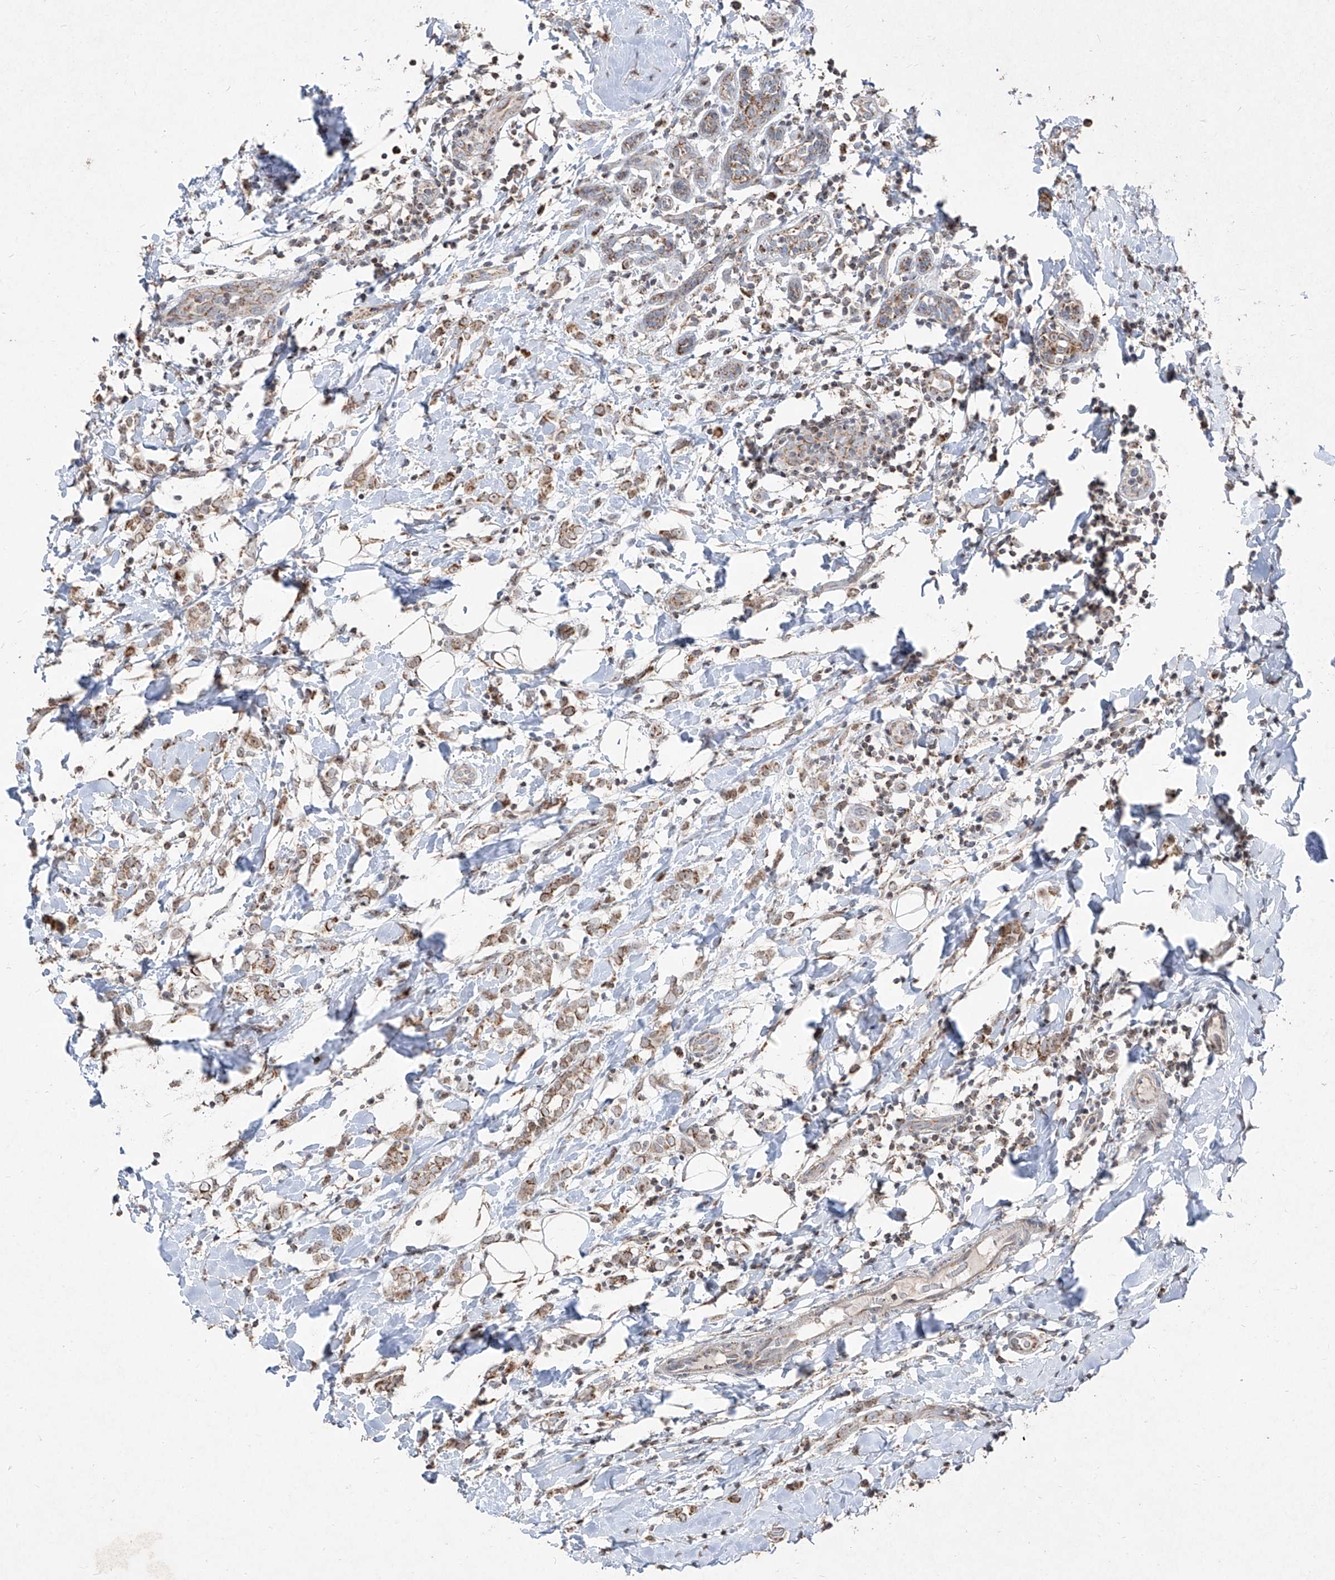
{"staining": {"intensity": "moderate", "quantity": ">75%", "location": "cytoplasmic/membranous"}, "tissue": "breast cancer", "cell_type": "Tumor cells", "image_type": "cancer", "snomed": [{"axis": "morphology", "description": "Normal tissue, NOS"}, {"axis": "morphology", "description": "Lobular carcinoma"}, {"axis": "topography", "description": "Breast"}], "caption": "Breast cancer tissue reveals moderate cytoplasmic/membranous expression in approximately >75% of tumor cells", "gene": "NDUFB3", "patient": {"sex": "female", "age": 47}}